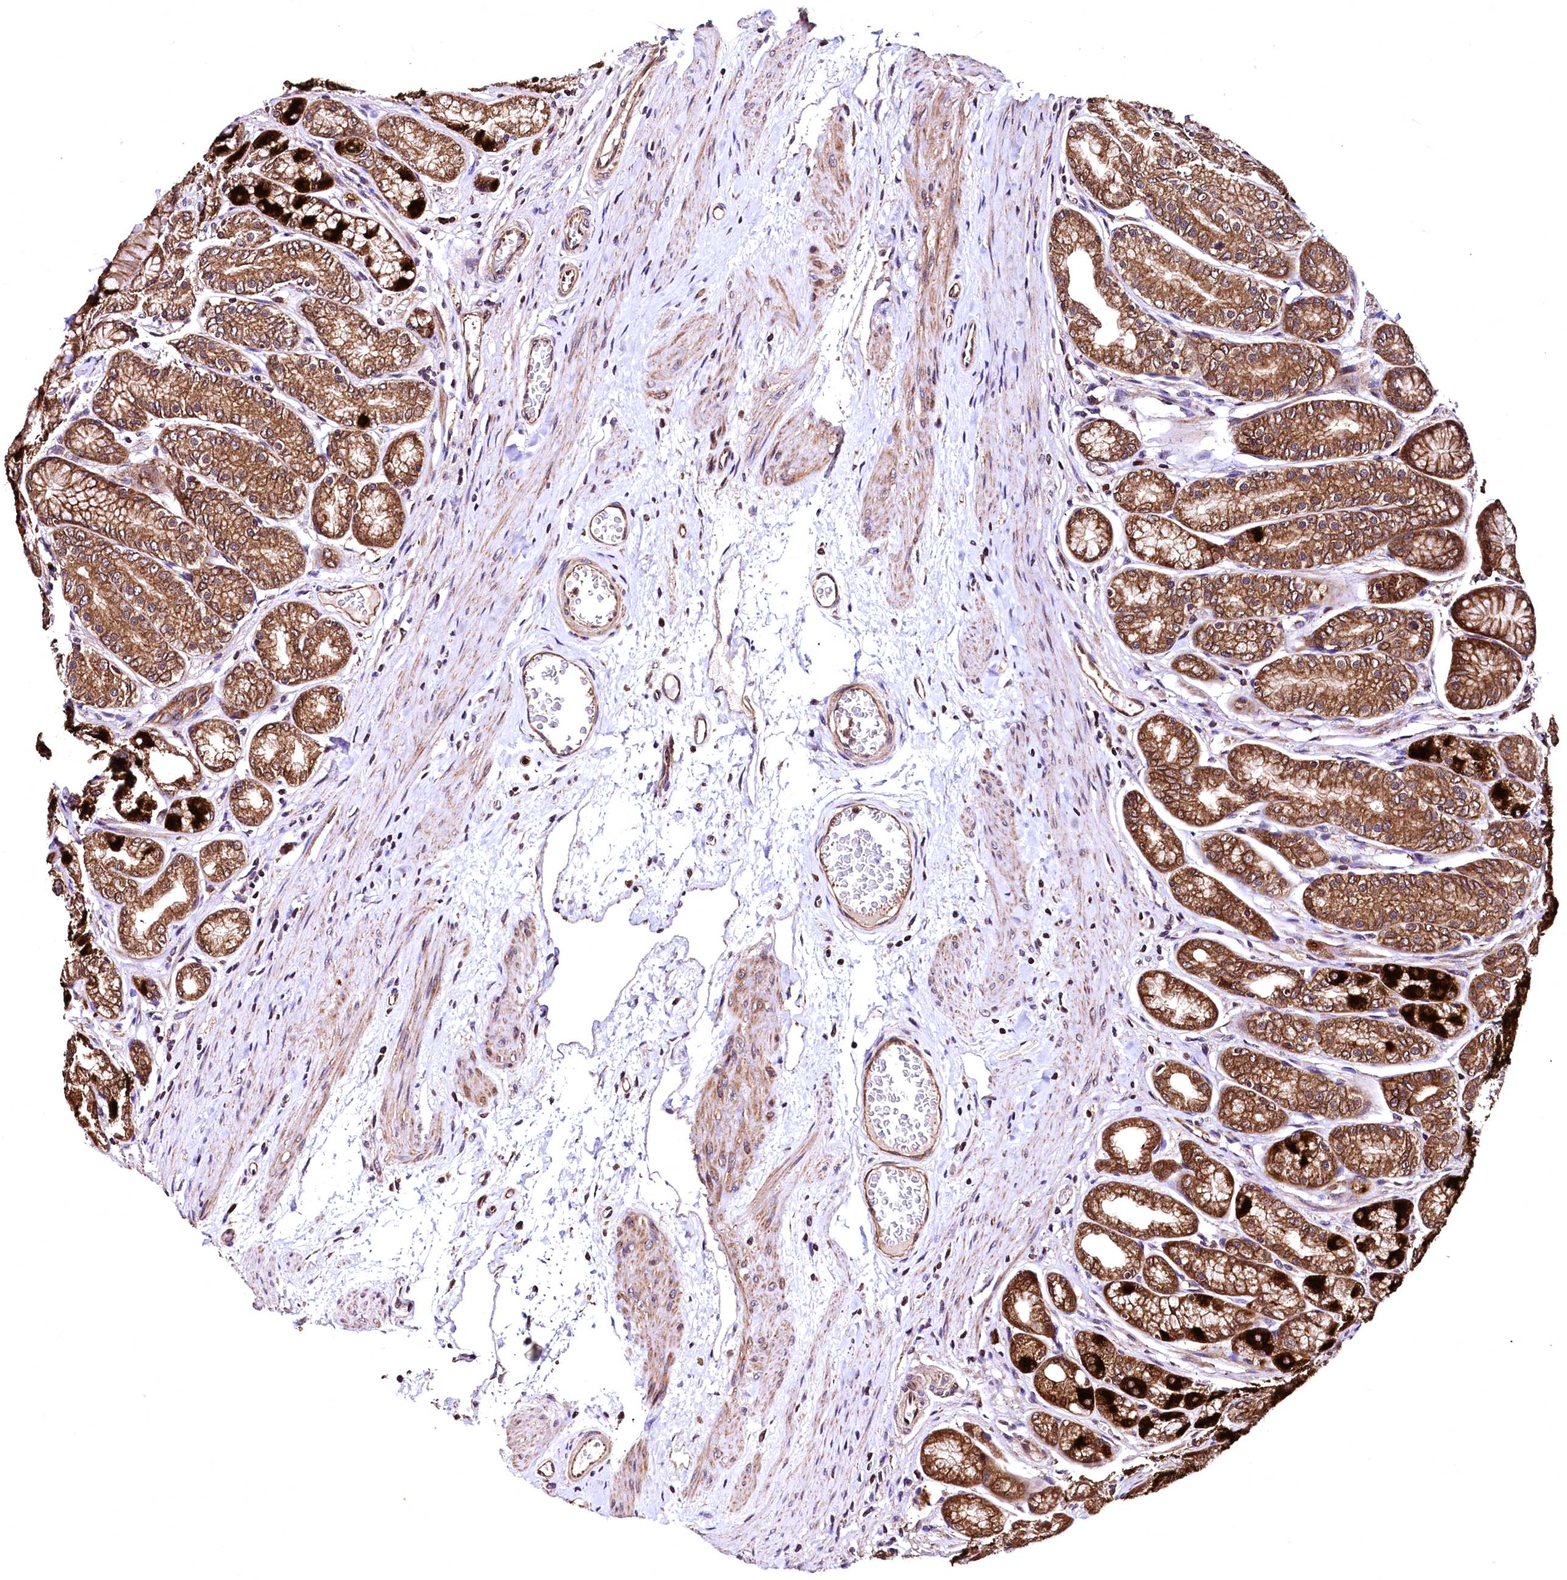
{"staining": {"intensity": "strong", "quantity": ">75%", "location": "cytoplasmic/membranous"}, "tissue": "stomach", "cell_type": "Glandular cells", "image_type": "normal", "snomed": [{"axis": "morphology", "description": "Normal tissue, NOS"}, {"axis": "morphology", "description": "Adenocarcinoma, NOS"}, {"axis": "morphology", "description": "Adenocarcinoma, High grade"}, {"axis": "topography", "description": "Stomach, upper"}, {"axis": "topography", "description": "Stomach"}], "caption": "Brown immunohistochemical staining in benign stomach demonstrates strong cytoplasmic/membranous staining in about >75% of glandular cells.", "gene": "LRSAM1", "patient": {"sex": "female", "age": 65}}